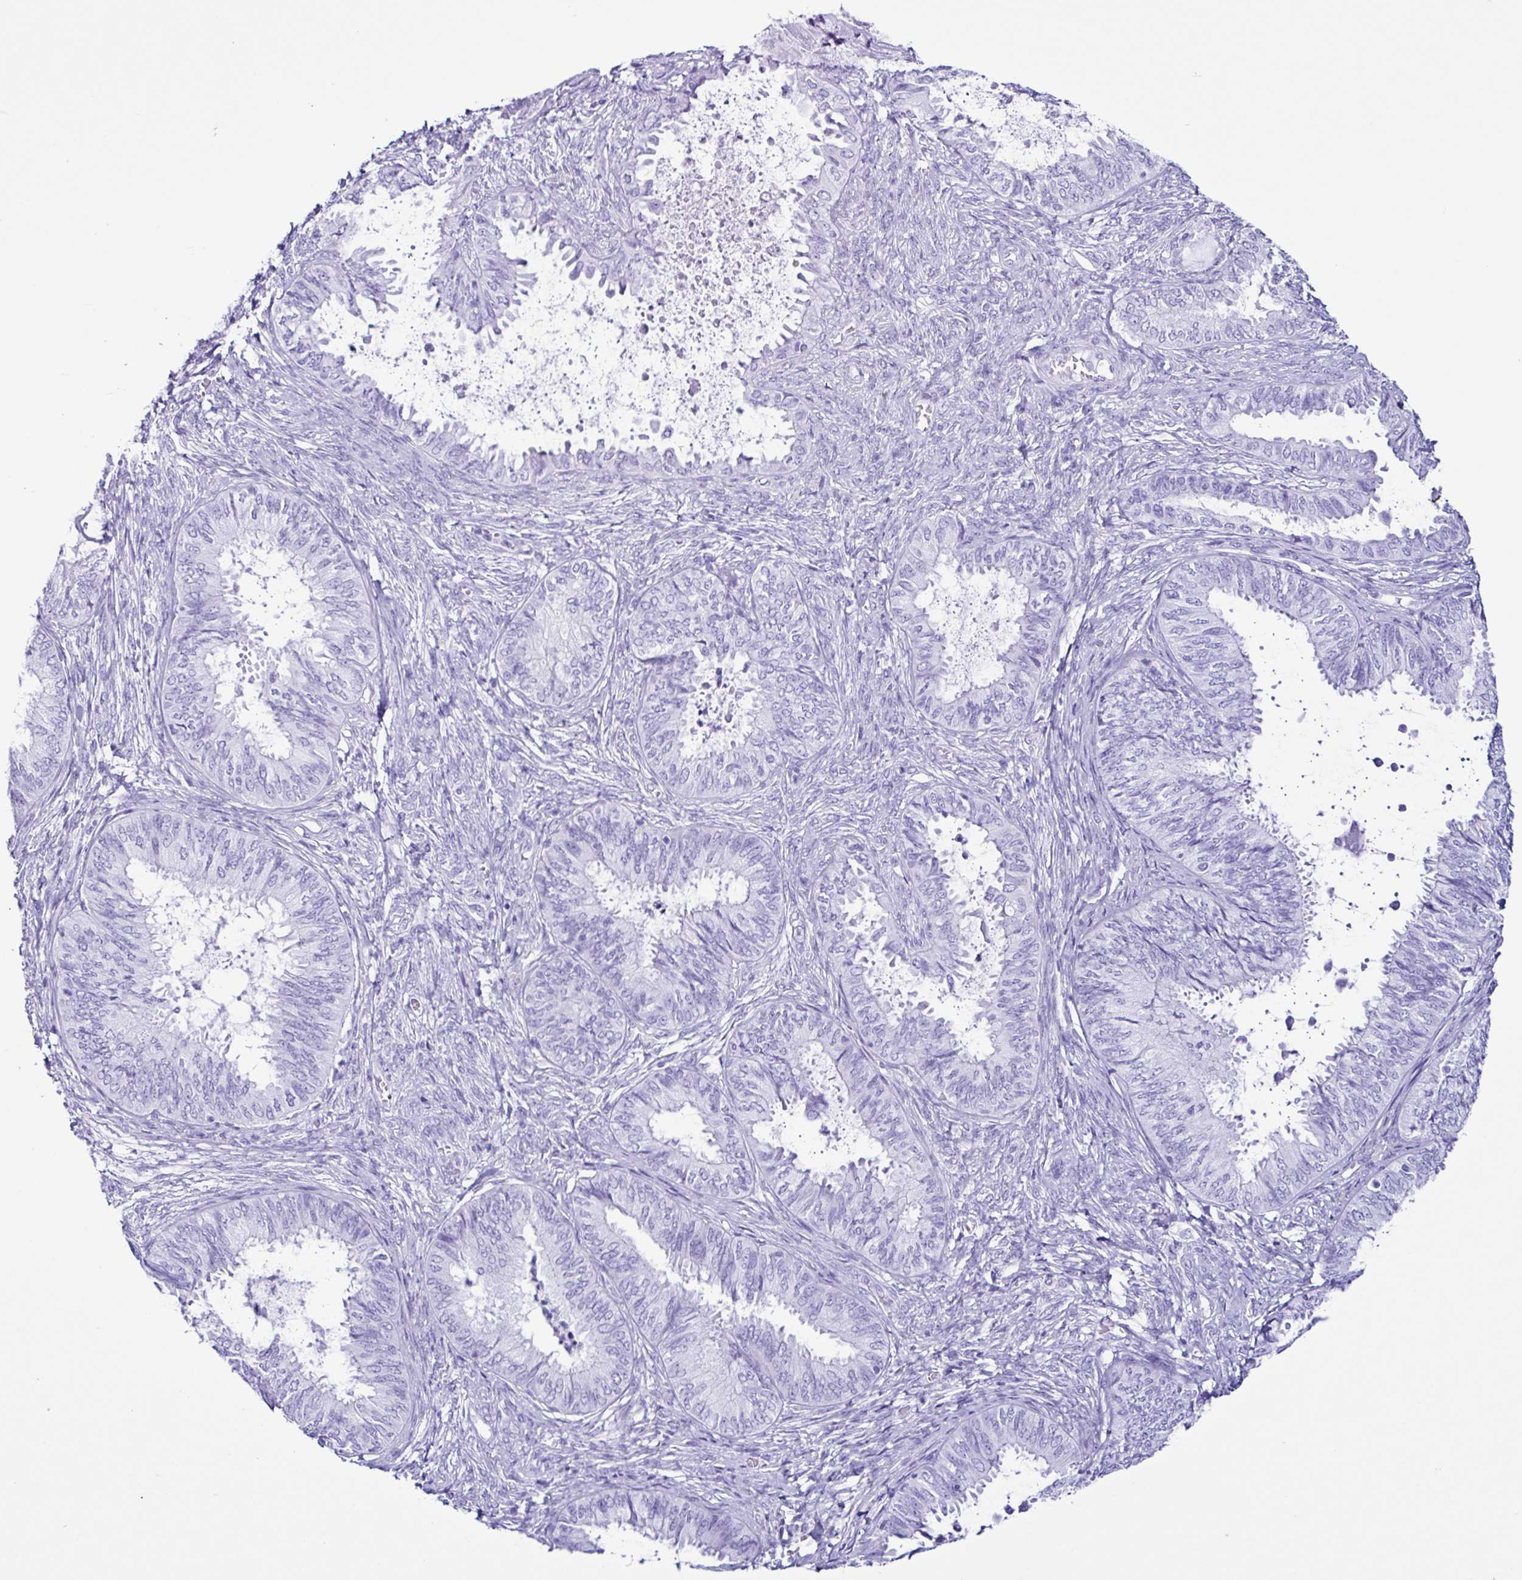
{"staining": {"intensity": "negative", "quantity": "none", "location": "none"}, "tissue": "ovarian cancer", "cell_type": "Tumor cells", "image_type": "cancer", "snomed": [{"axis": "morphology", "description": "Carcinoma, endometroid"}, {"axis": "topography", "description": "Ovary"}], "caption": "There is no significant positivity in tumor cells of endometroid carcinoma (ovarian).", "gene": "PIGF", "patient": {"sex": "female", "age": 70}}